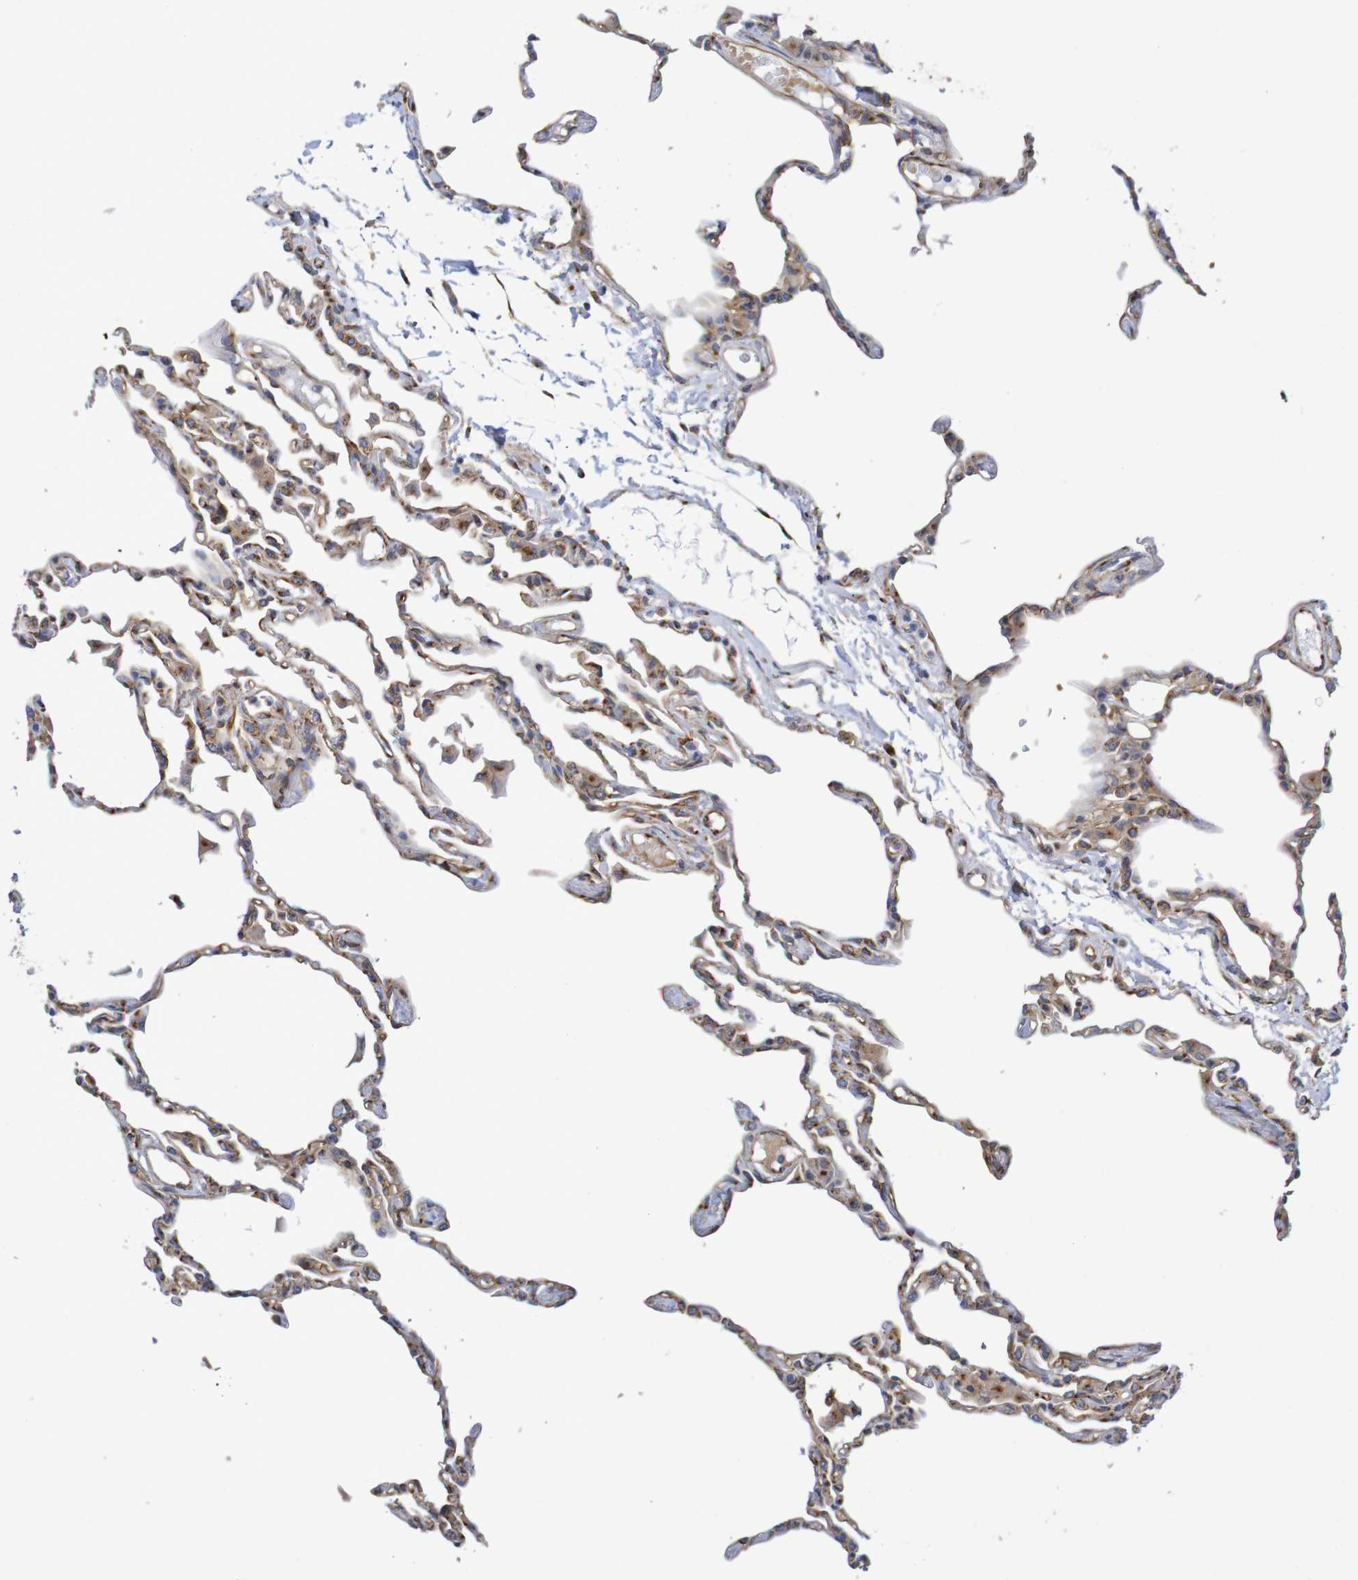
{"staining": {"intensity": "moderate", "quantity": "25%-75%", "location": "cytoplasmic/membranous"}, "tissue": "lung", "cell_type": "Alveolar cells", "image_type": "normal", "snomed": [{"axis": "morphology", "description": "Normal tissue, NOS"}, {"axis": "topography", "description": "Lung"}], "caption": "This image demonstrates immunohistochemistry (IHC) staining of unremarkable lung, with medium moderate cytoplasmic/membranous expression in approximately 25%-75% of alveolar cells.", "gene": "DCP2", "patient": {"sex": "female", "age": 49}}